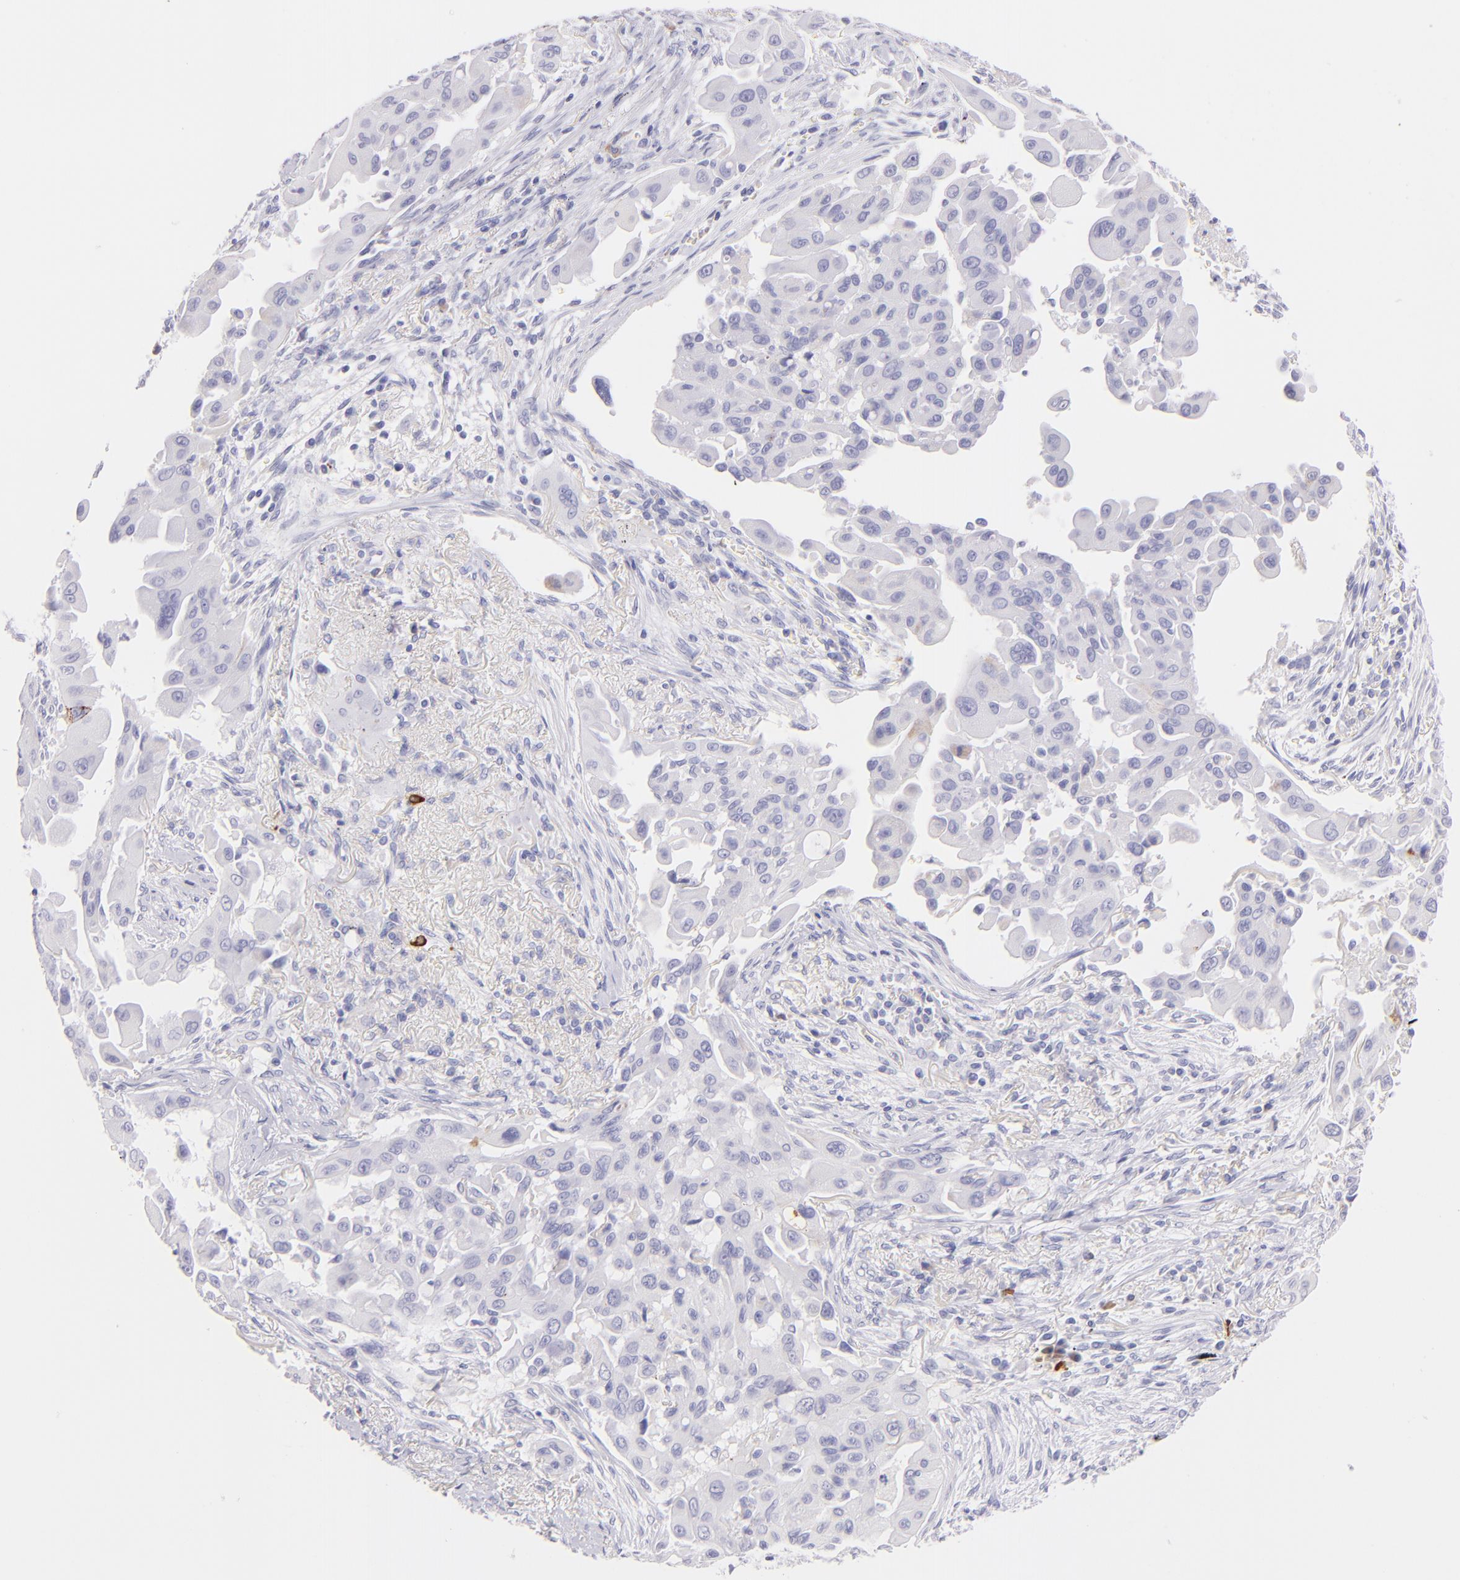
{"staining": {"intensity": "moderate", "quantity": "<25%", "location": "cytoplasmic/membranous"}, "tissue": "lung cancer", "cell_type": "Tumor cells", "image_type": "cancer", "snomed": [{"axis": "morphology", "description": "Adenocarcinoma, NOS"}, {"axis": "topography", "description": "Lung"}], "caption": "Adenocarcinoma (lung) stained with a brown dye reveals moderate cytoplasmic/membranous positive staining in approximately <25% of tumor cells.", "gene": "SDC1", "patient": {"sex": "male", "age": 68}}